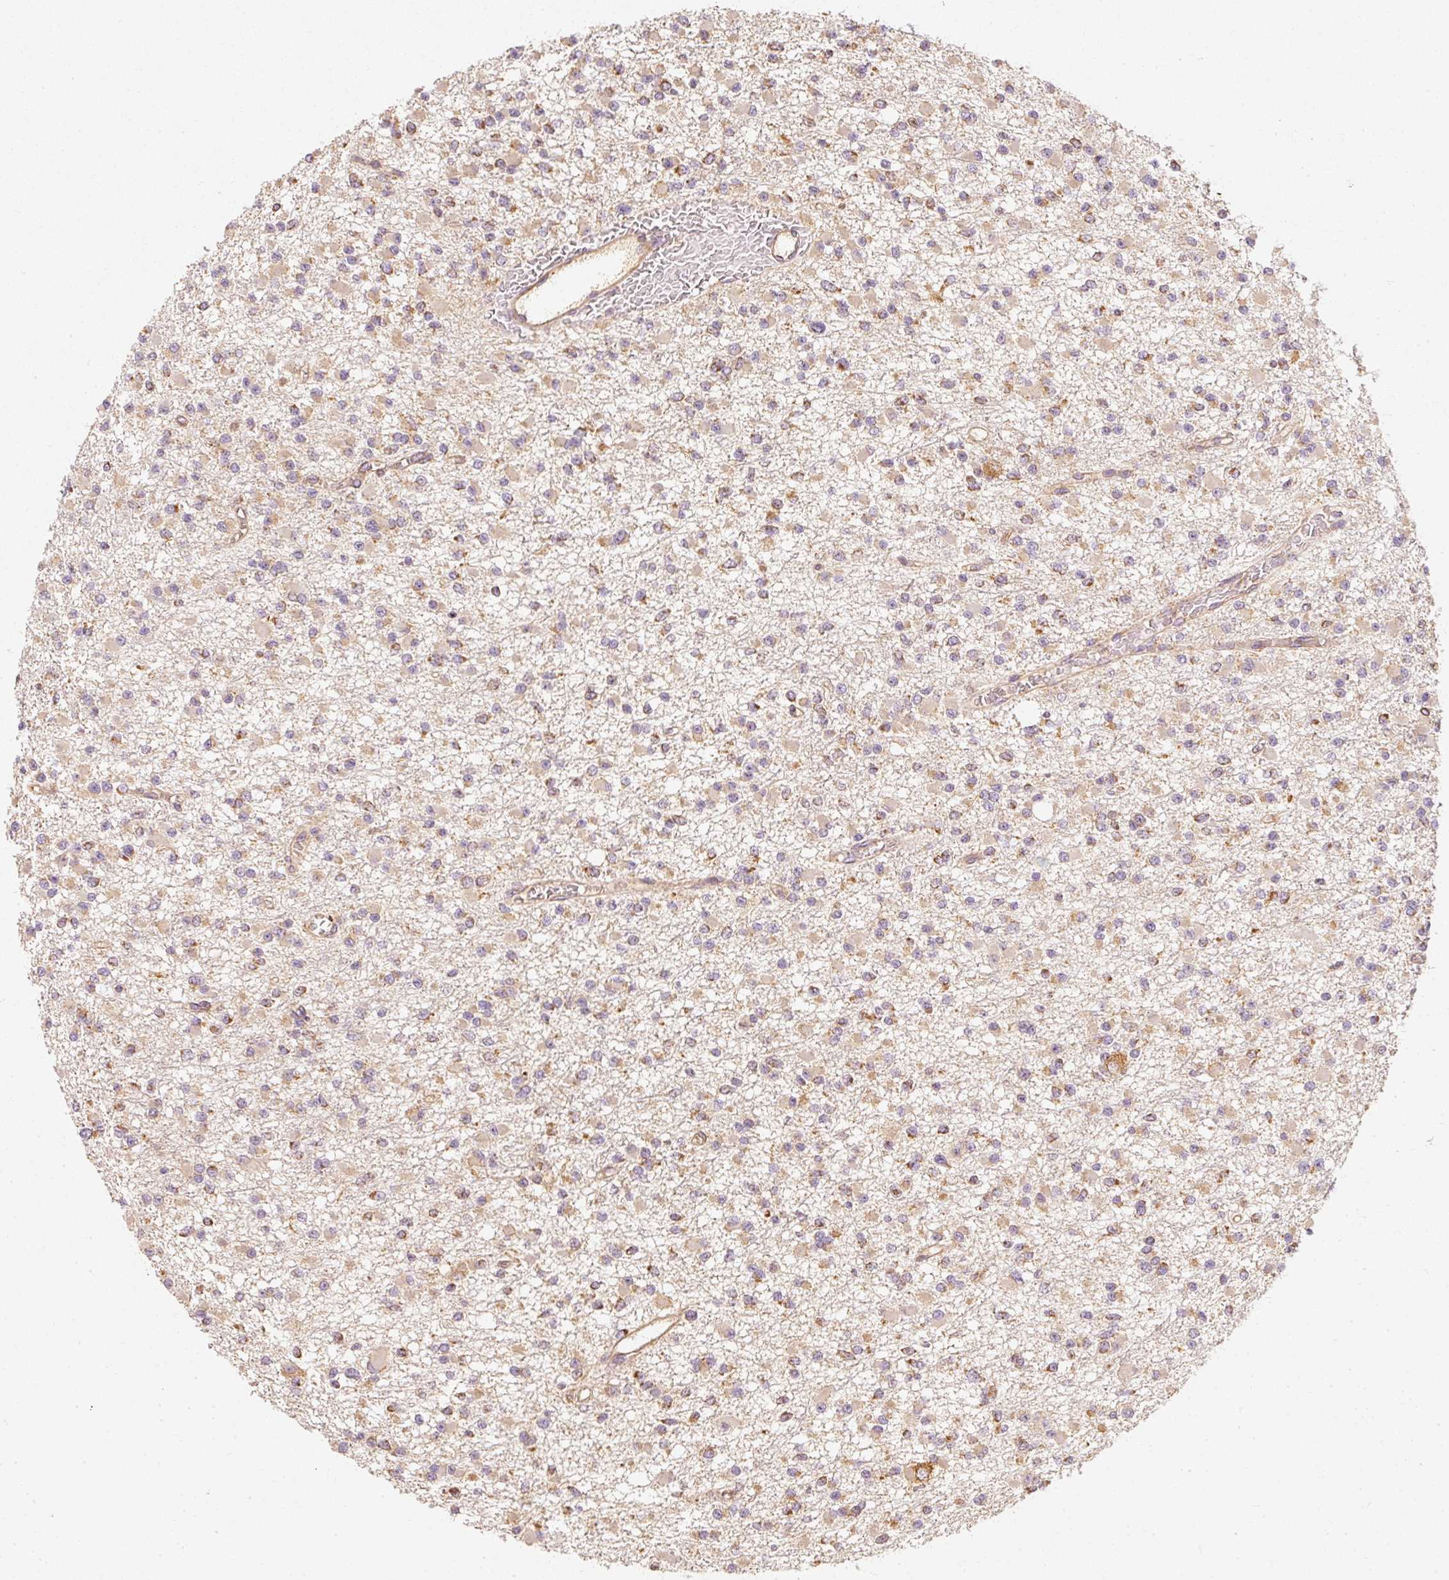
{"staining": {"intensity": "moderate", "quantity": "25%-75%", "location": "cytoplasmic/membranous"}, "tissue": "glioma", "cell_type": "Tumor cells", "image_type": "cancer", "snomed": [{"axis": "morphology", "description": "Glioma, malignant, Low grade"}, {"axis": "topography", "description": "Brain"}], "caption": "Immunohistochemical staining of human glioma reveals medium levels of moderate cytoplasmic/membranous positivity in about 25%-75% of tumor cells.", "gene": "TOMM40", "patient": {"sex": "female", "age": 22}}